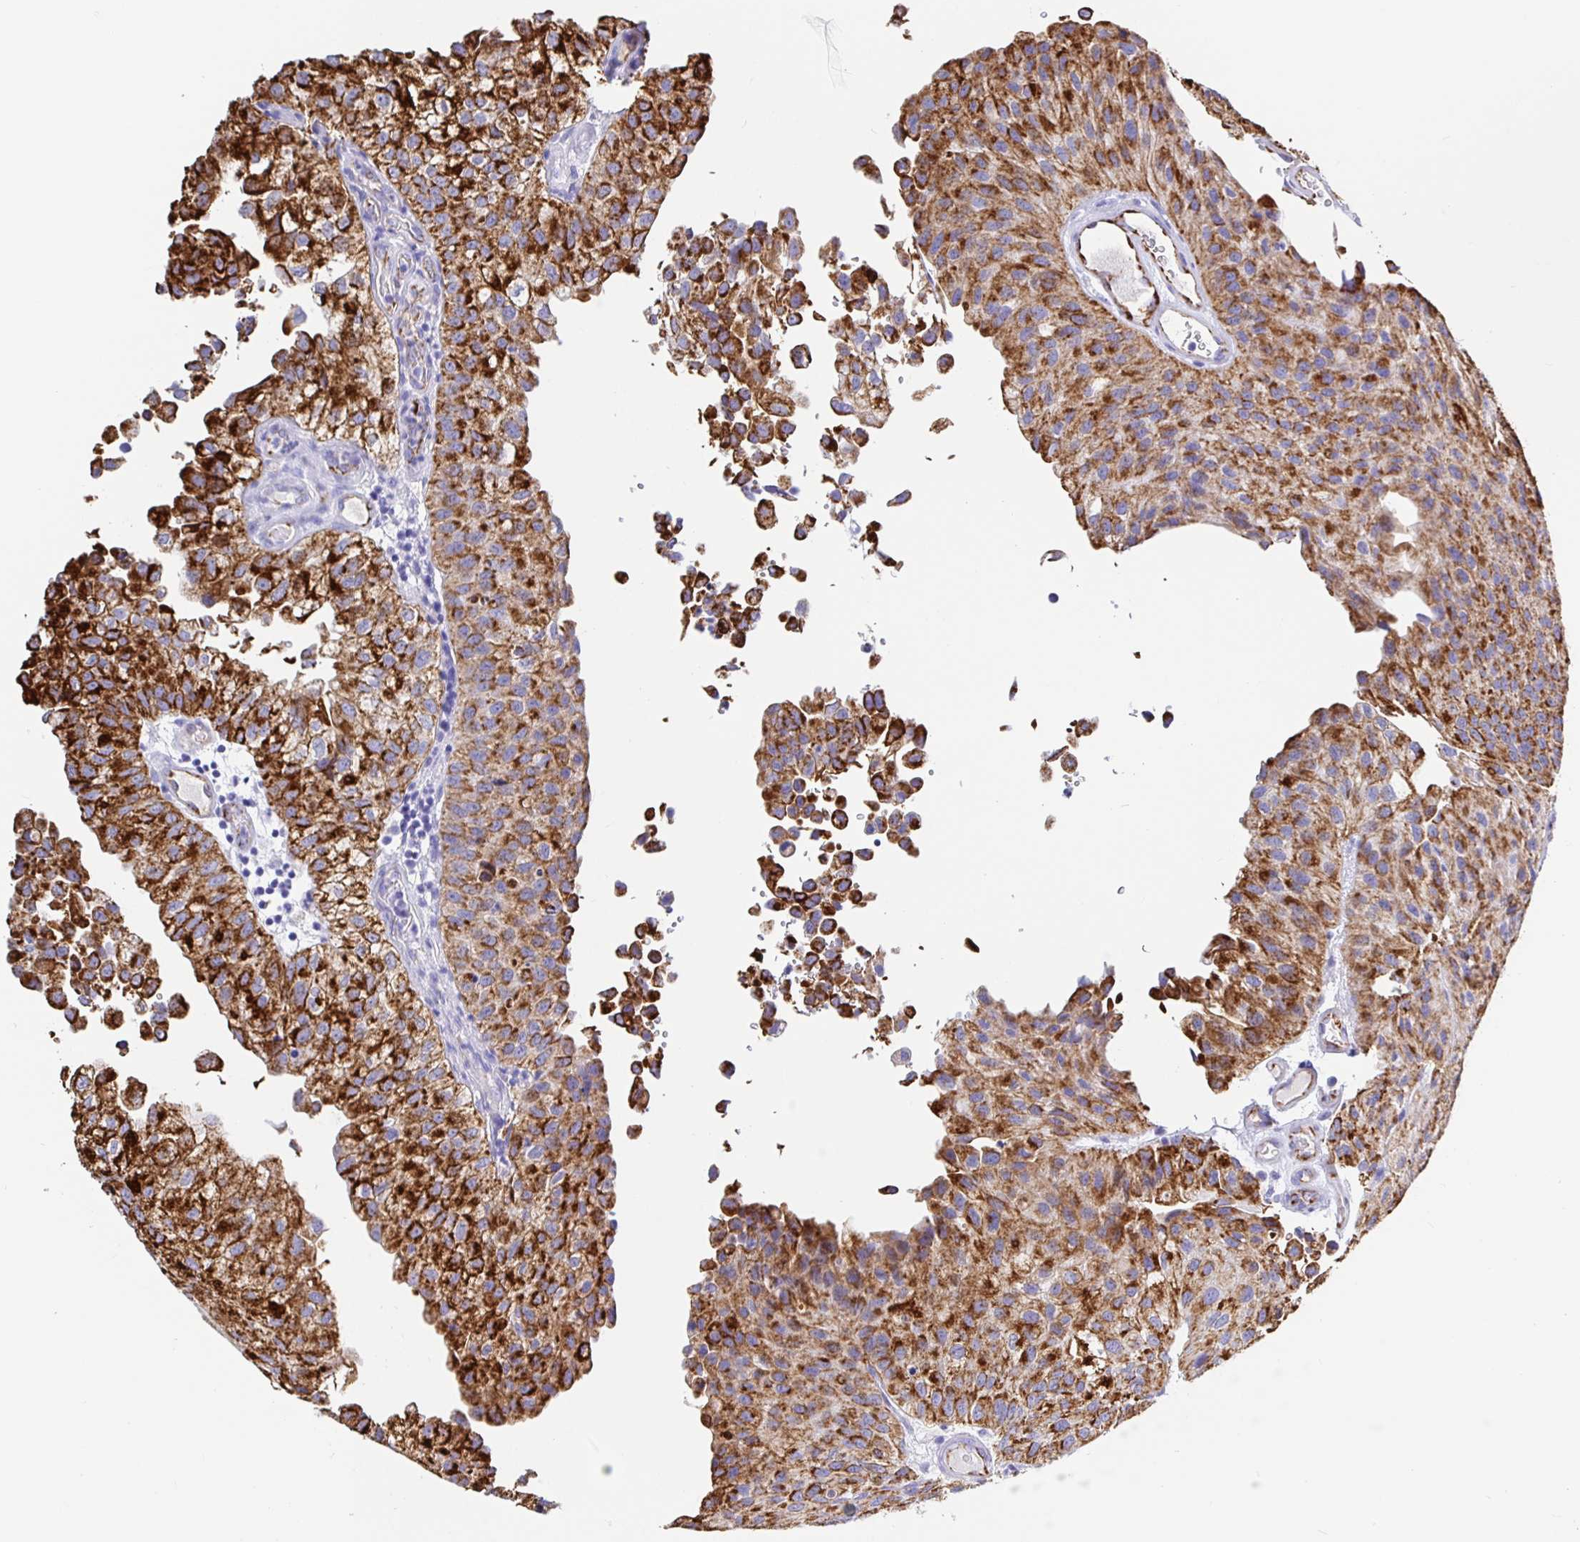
{"staining": {"intensity": "strong", "quantity": ">75%", "location": "cytoplasmic/membranous"}, "tissue": "urothelial cancer", "cell_type": "Tumor cells", "image_type": "cancer", "snomed": [{"axis": "morphology", "description": "Urothelial carcinoma, NOS"}, {"axis": "topography", "description": "Urinary bladder"}], "caption": "There is high levels of strong cytoplasmic/membranous positivity in tumor cells of transitional cell carcinoma, as demonstrated by immunohistochemical staining (brown color).", "gene": "MAOA", "patient": {"sex": "male", "age": 87}}